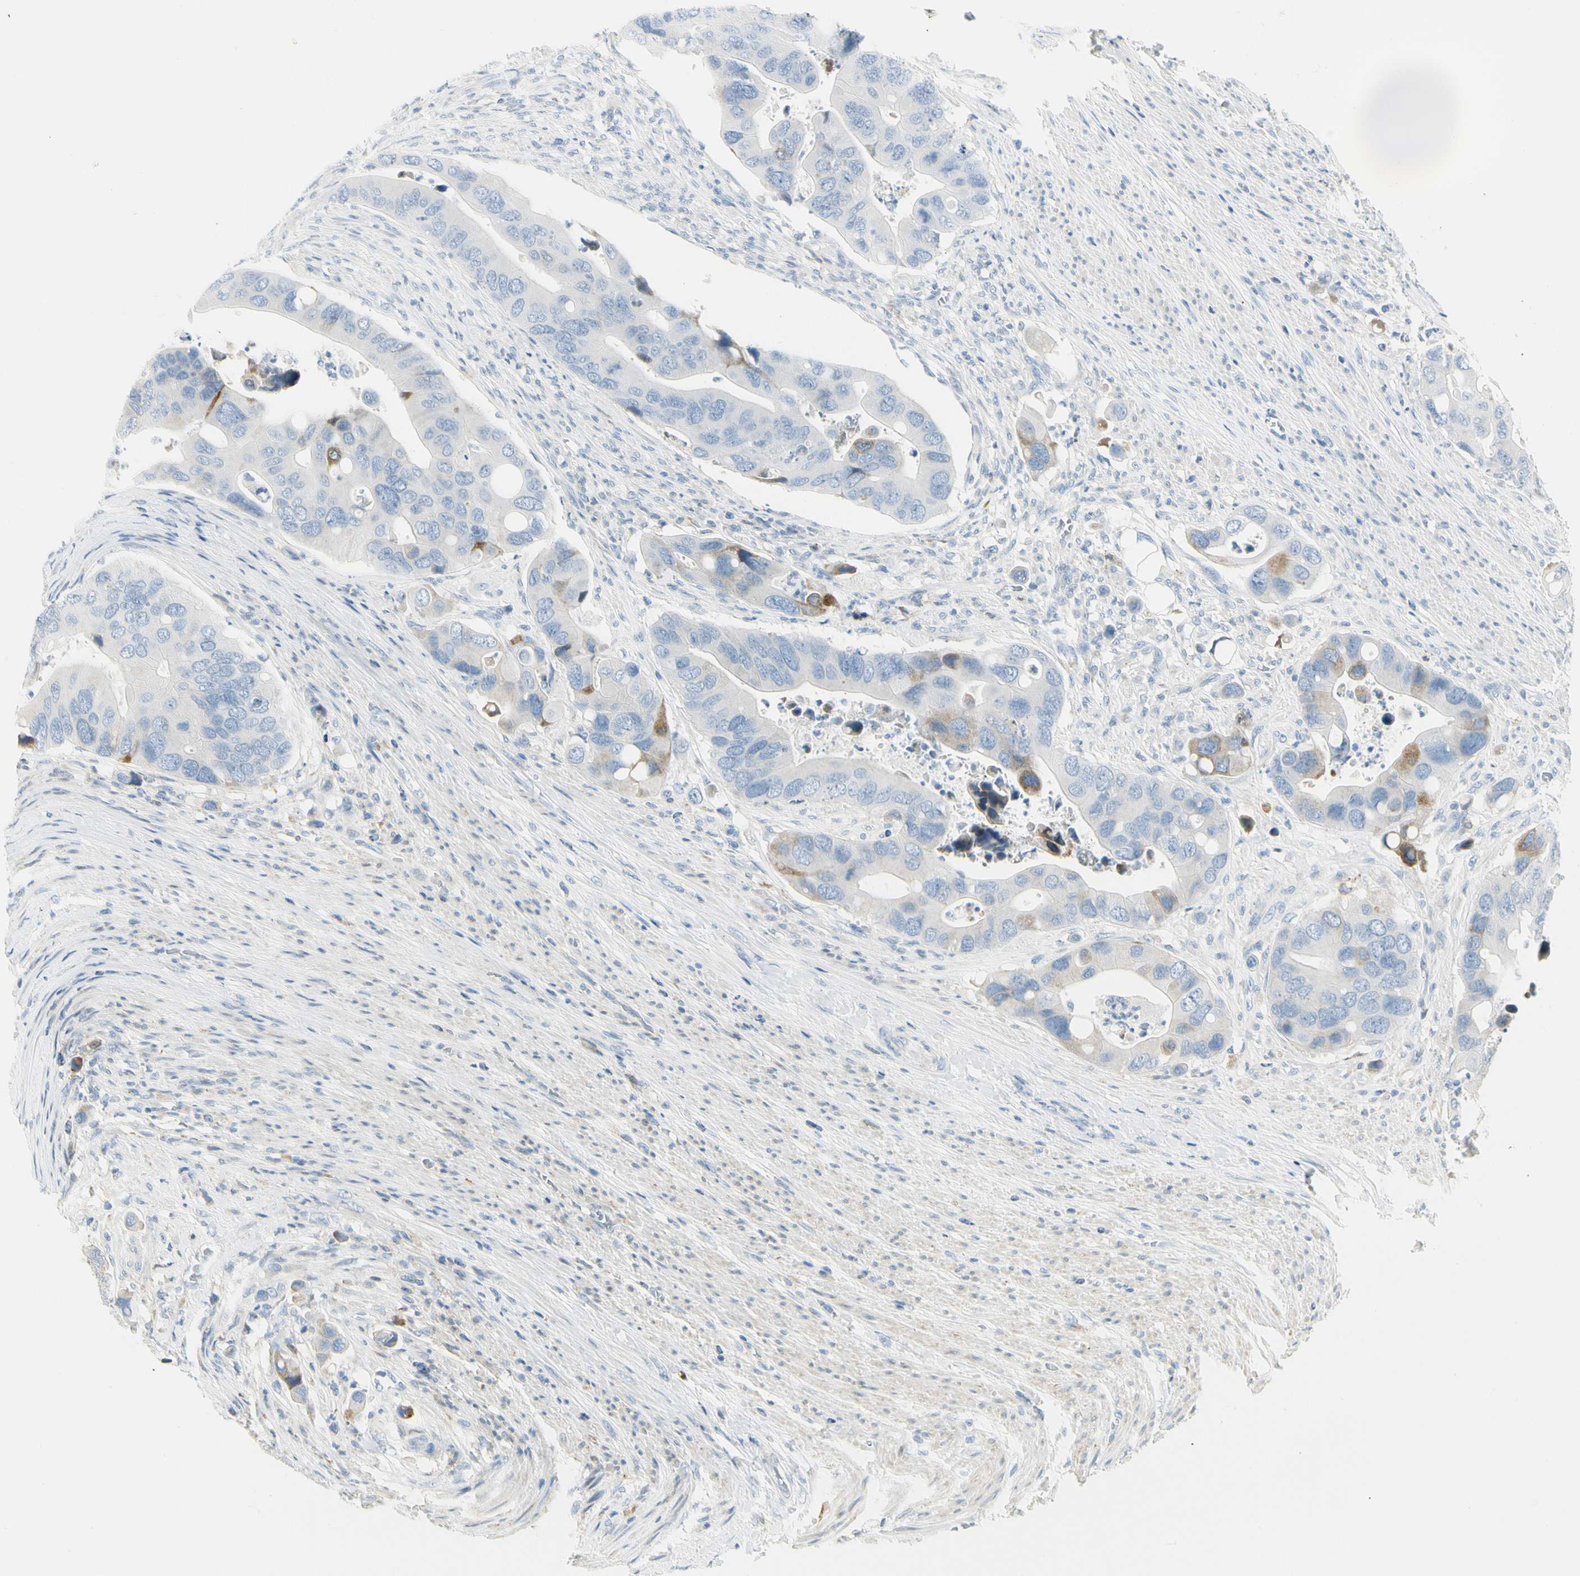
{"staining": {"intensity": "weak", "quantity": "<25%", "location": "cytoplasmic/membranous"}, "tissue": "colorectal cancer", "cell_type": "Tumor cells", "image_type": "cancer", "snomed": [{"axis": "morphology", "description": "Adenocarcinoma, NOS"}, {"axis": "topography", "description": "Rectum"}], "caption": "The immunohistochemistry (IHC) micrograph has no significant positivity in tumor cells of colorectal adenocarcinoma tissue.", "gene": "TNFSF11", "patient": {"sex": "female", "age": 57}}